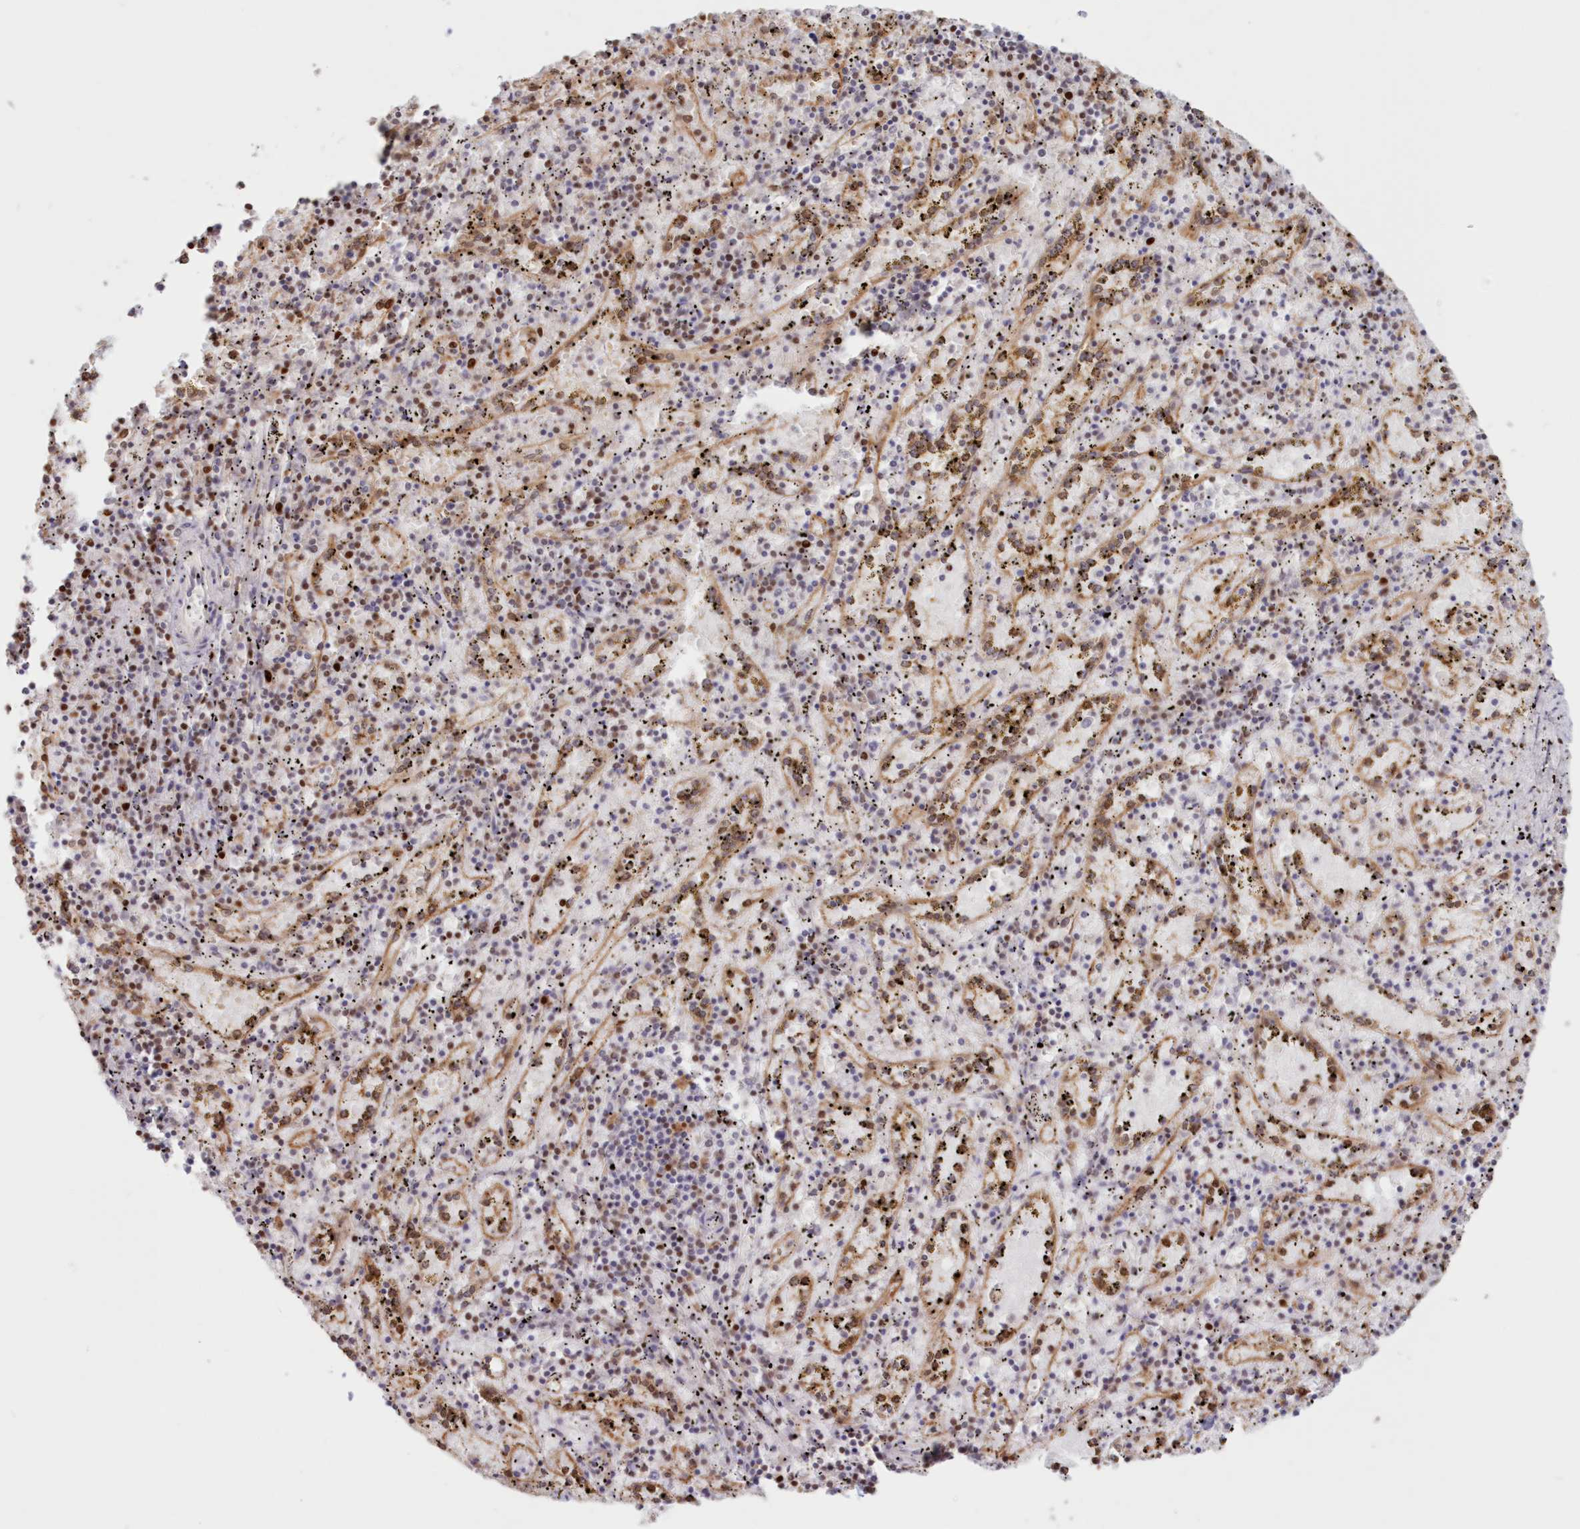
{"staining": {"intensity": "moderate", "quantity": "<25%", "location": "nuclear"}, "tissue": "spleen", "cell_type": "Cells in red pulp", "image_type": "normal", "snomed": [{"axis": "morphology", "description": "Normal tissue, NOS"}, {"axis": "topography", "description": "Spleen"}], "caption": "A high-resolution micrograph shows immunohistochemistry staining of normal spleen, which reveals moderate nuclear staining in approximately <25% of cells in red pulp. (Brightfield microscopy of DAB IHC at high magnification).", "gene": "POLR2B", "patient": {"sex": "male", "age": 11}}